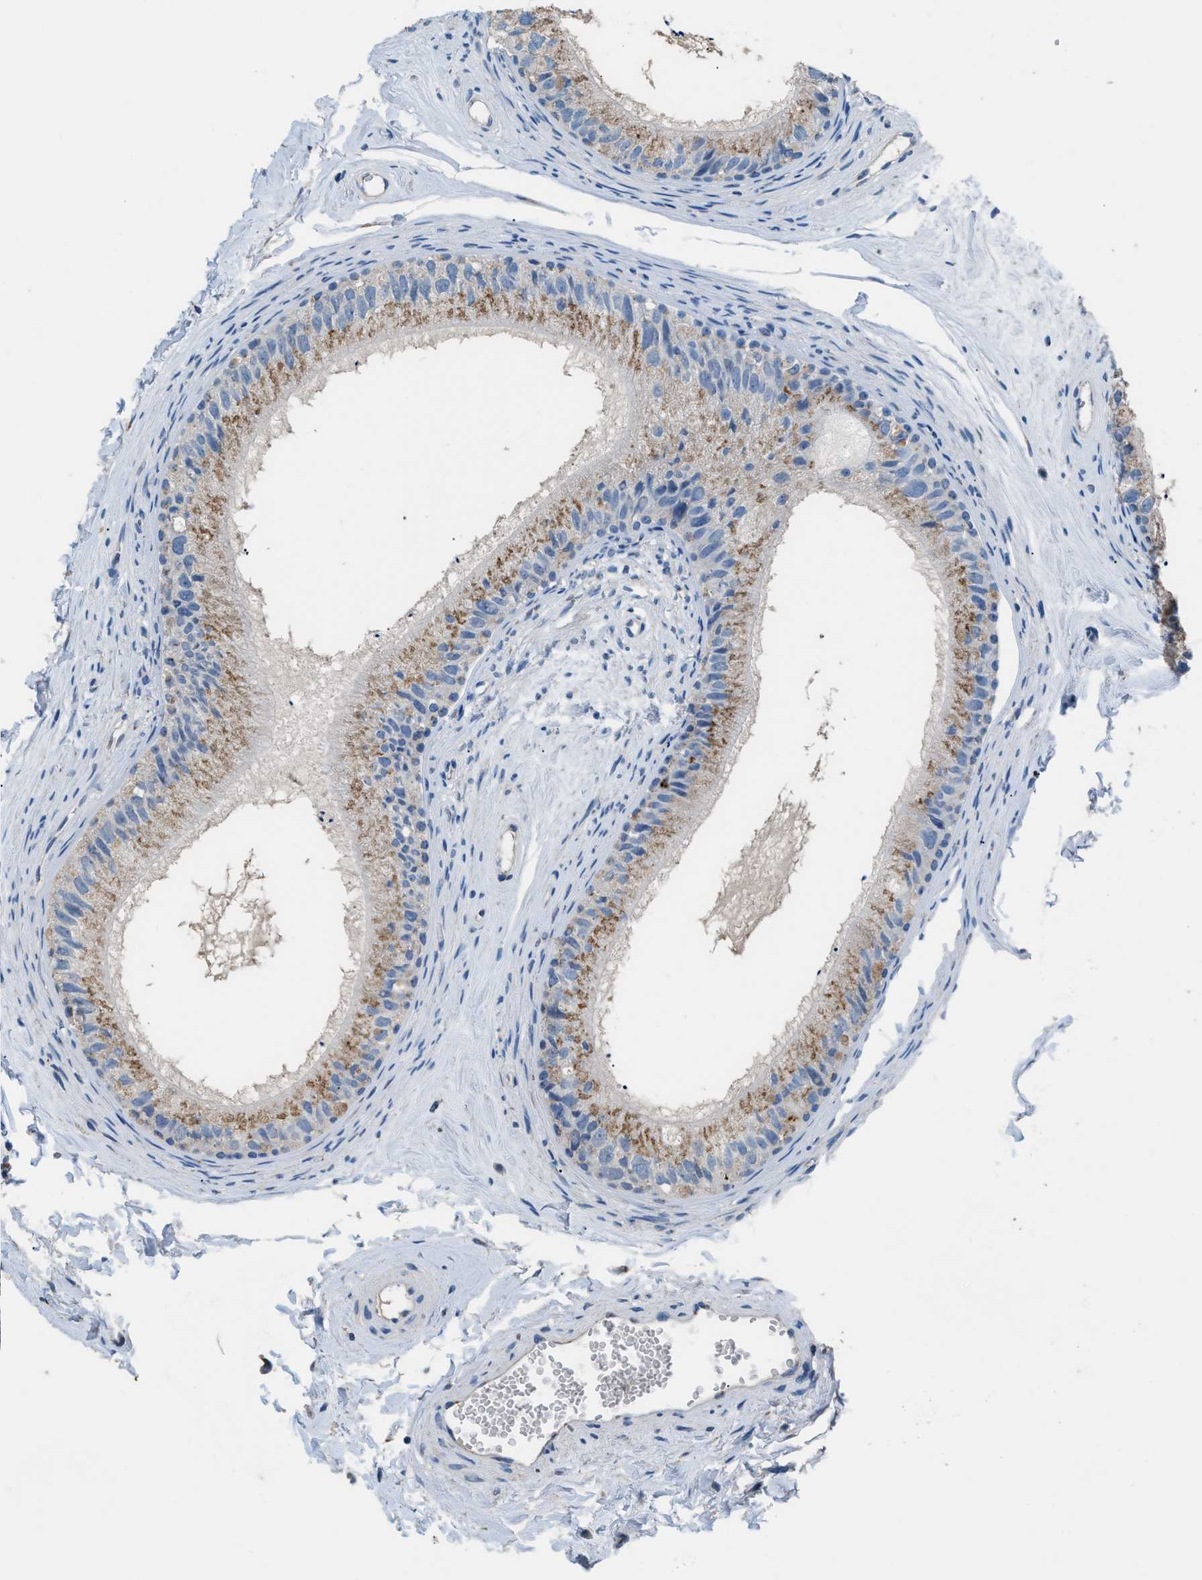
{"staining": {"intensity": "moderate", "quantity": ">75%", "location": "cytoplasmic/membranous"}, "tissue": "epididymis", "cell_type": "Glandular cells", "image_type": "normal", "snomed": [{"axis": "morphology", "description": "Normal tissue, NOS"}, {"axis": "topography", "description": "Epididymis"}], "caption": "An image of epididymis stained for a protein displays moderate cytoplasmic/membranous brown staining in glandular cells.", "gene": "GOLM1", "patient": {"sex": "male", "age": 56}}